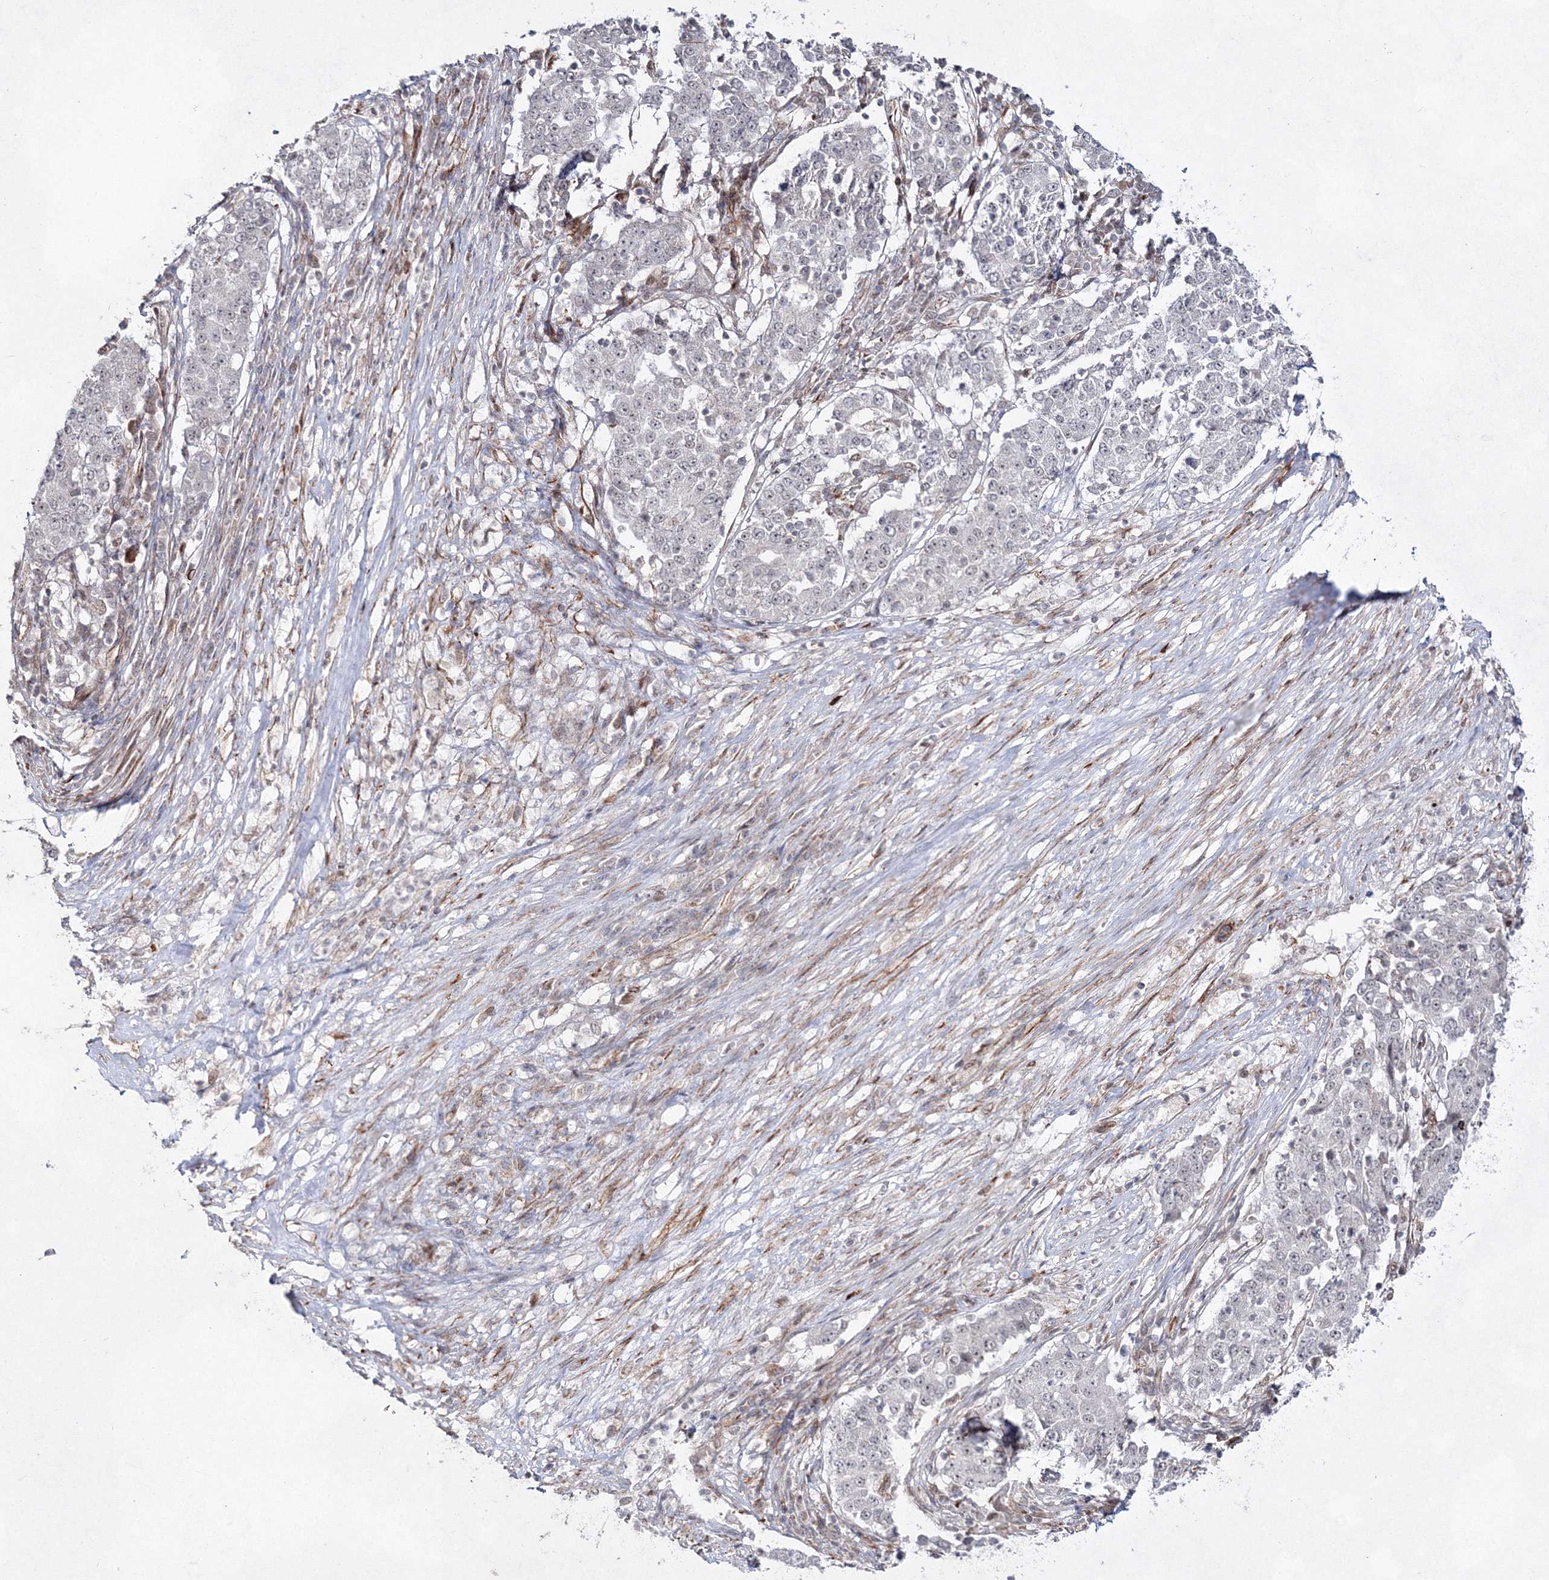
{"staining": {"intensity": "negative", "quantity": "none", "location": "none"}, "tissue": "stomach cancer", "cell_type": "Tumor cells", "image_type": "cancer", "snomed": [{"axis": "morphology", "description": "Adenocarcinoma, NOS"}, {"axis": "topography", "description": "Stomach"}], "caption": "An image of stomach adenocarcinoma stained for a protein exhibits no brown staining in tumor cells.", "gene": "SNIP1", "patient": {"sex": "male", "age": 59}}